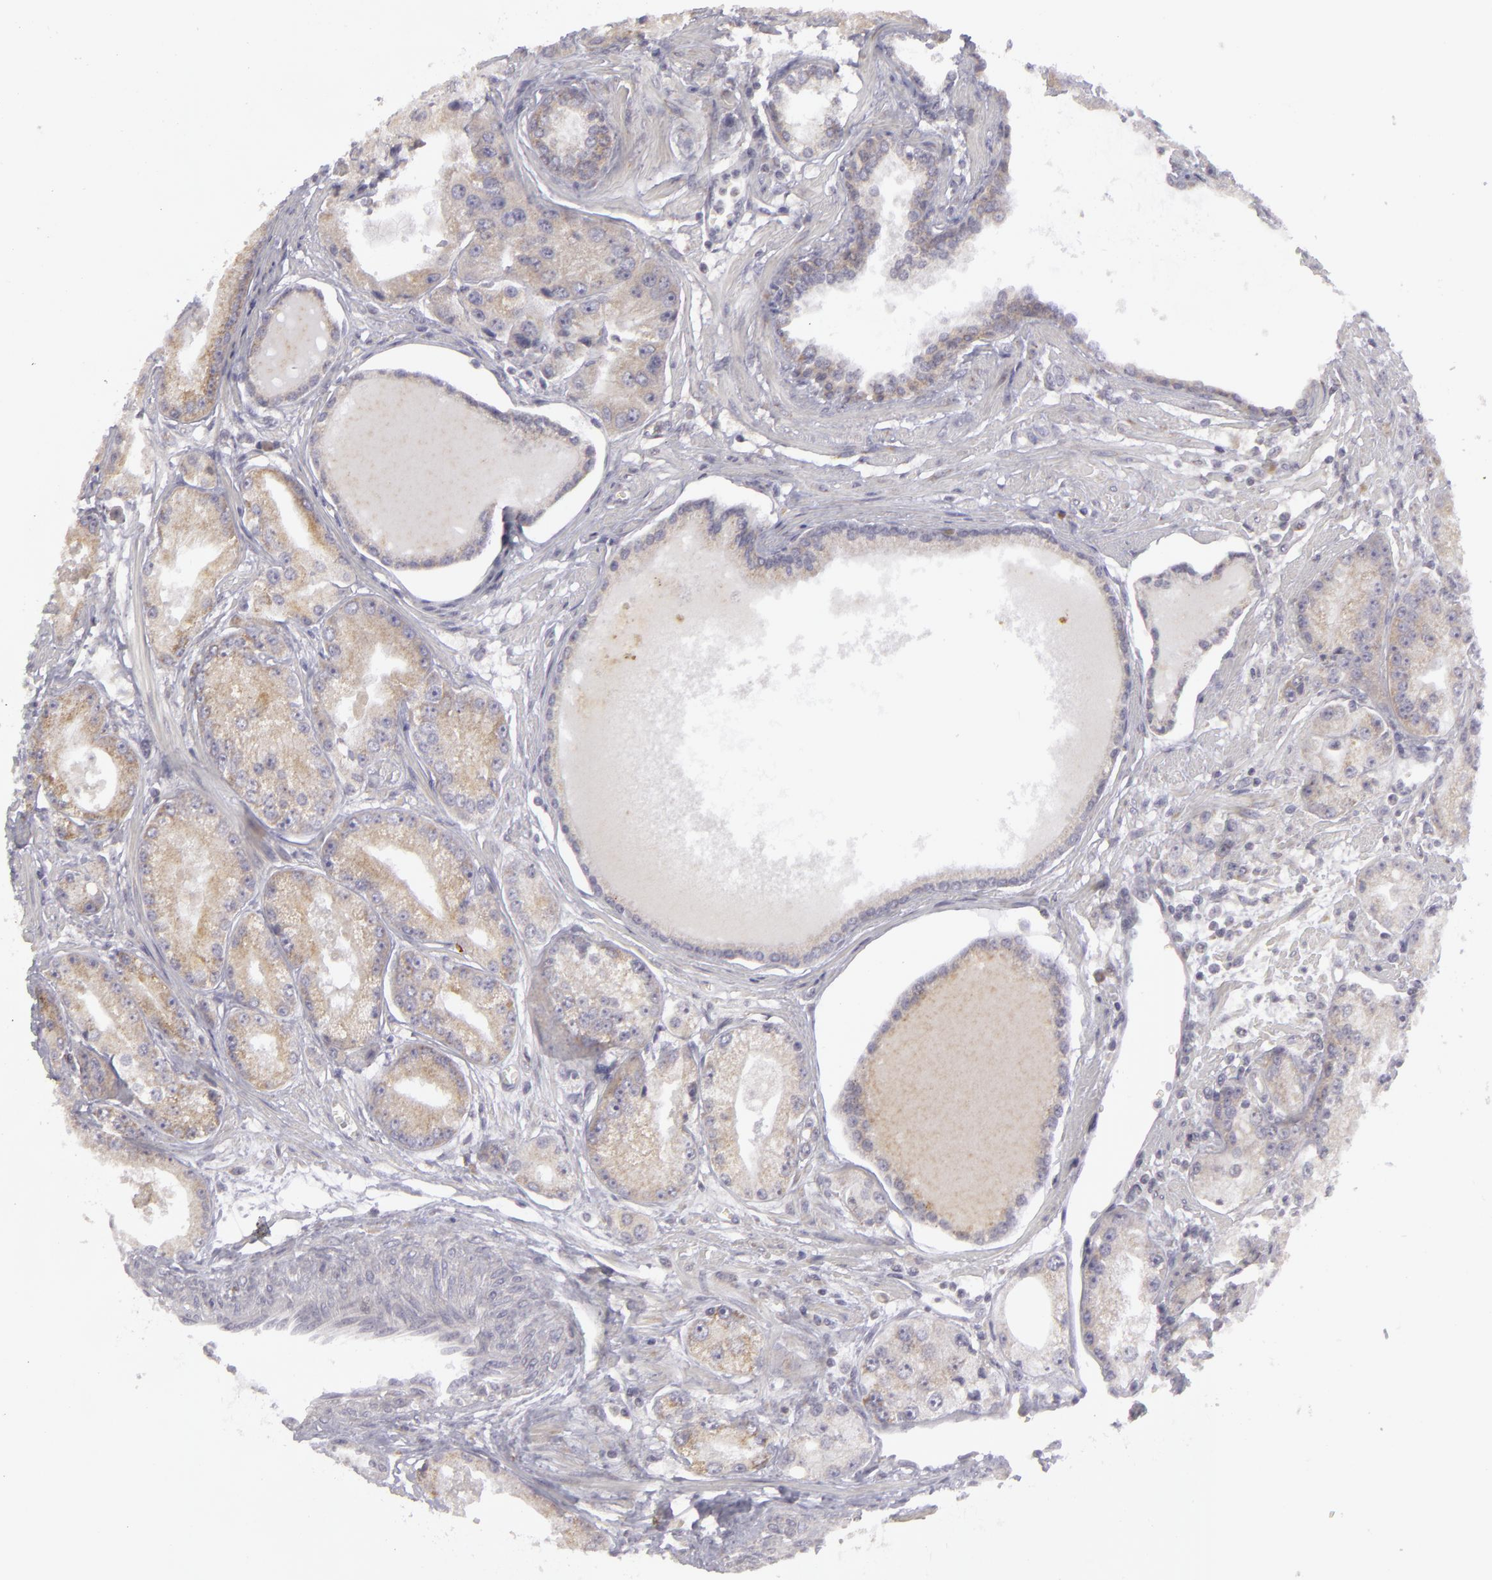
{"staining": {"intensity": "weak", "quantity": "25%-75%", "location": "cytoplasmic/membranous"}, "tissue": "prostate cancer", "cell_type": "Tumor cells", "image_type": "cancer", "snomed": [{"axis": "morphology", "description": "Adenocarcinoma, Medium grade"}, {"axis": "topography", "description": "Prostate"}], "caption": "Immunohistochemical staining of human prostate adenocarcinoma (medium-grade) reveals low levels of weak cytoplasmic/membranous expression in about 25%-75% of tumor cells.", "gene": "ATP2B3", "patient": {"sex": "male", "age": 72}}